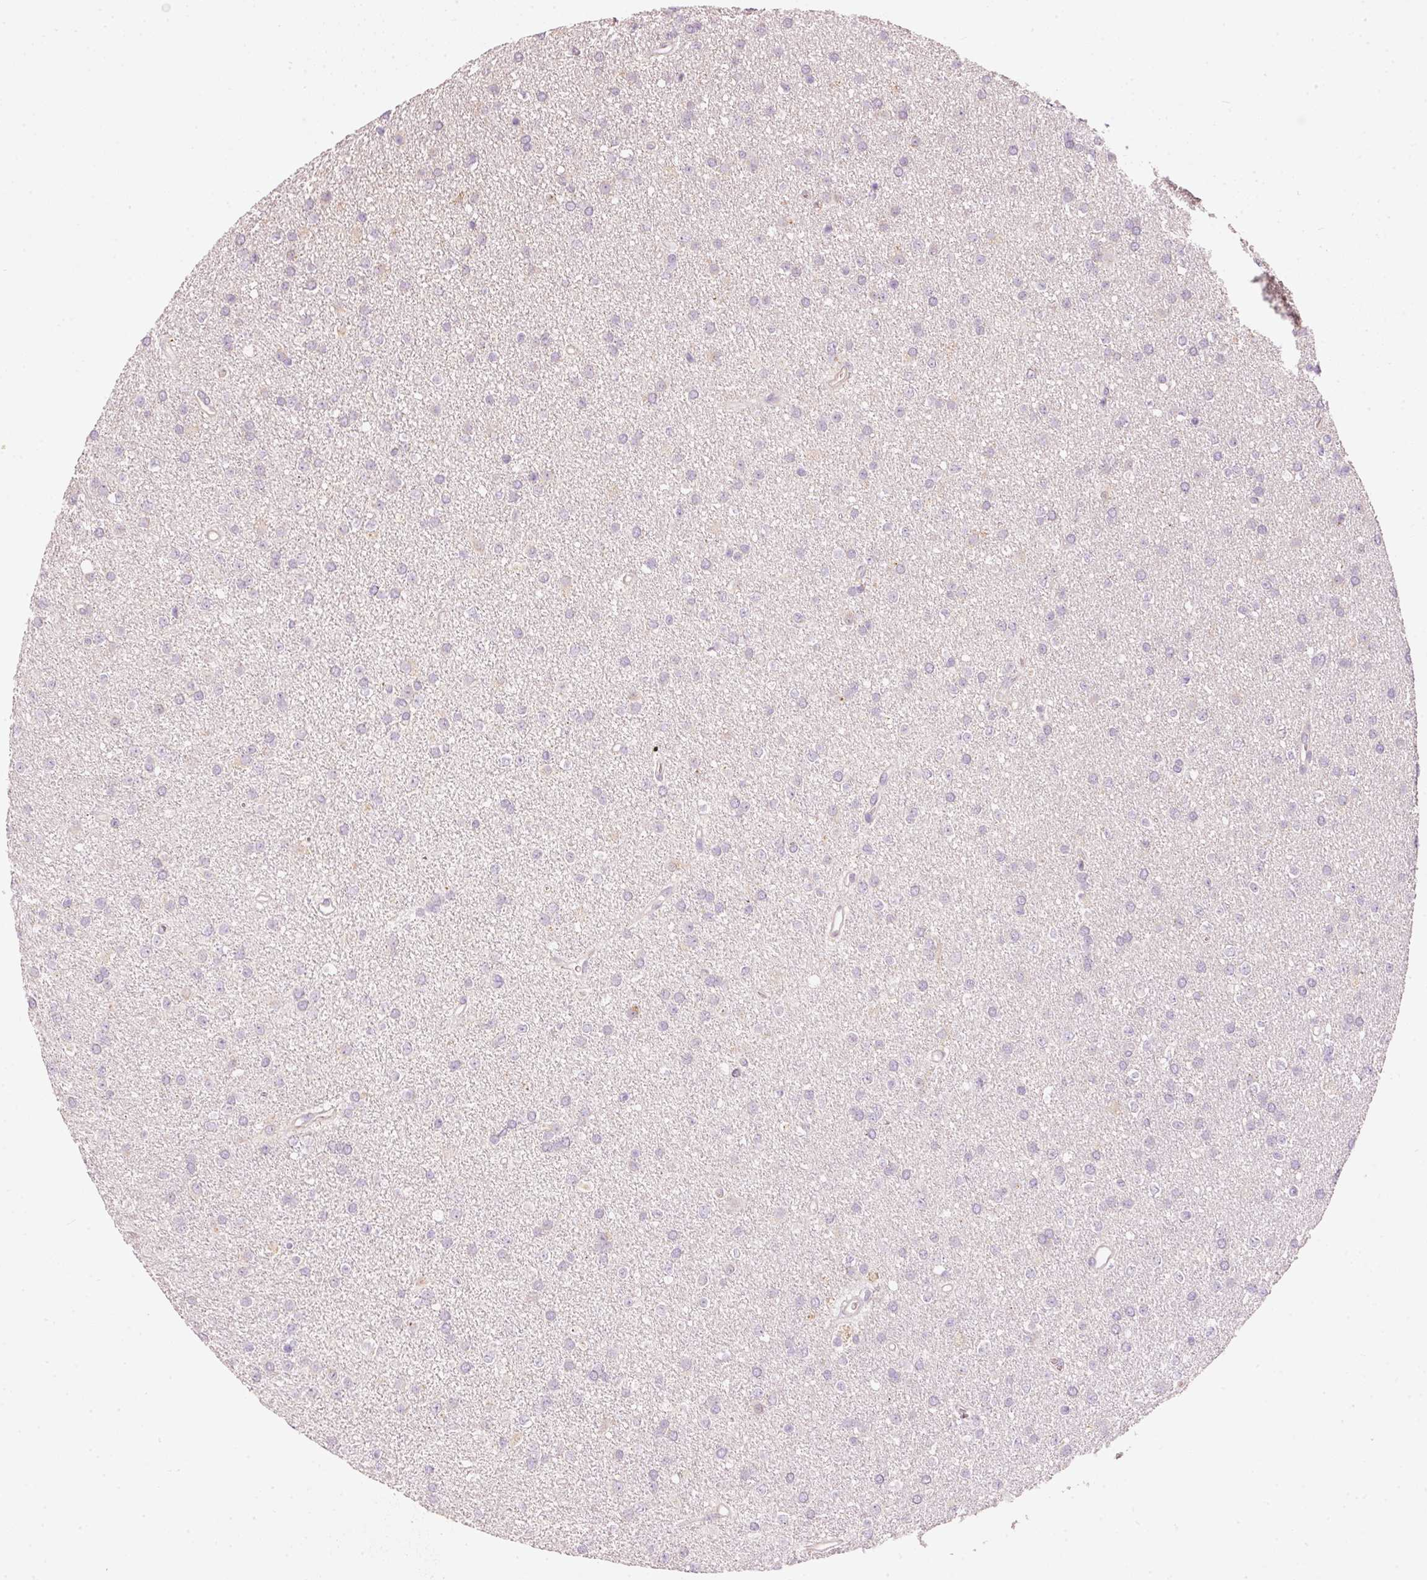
{"staining": {"intensity": "negative", "quantity": "none", "location": "none"}, "tissue": "glioma", "cell_type": "Tumor cells", "image_type": "cancer", "snomed": [{"axis": "morphology", "description": "Glioma, malignant, Low grade"}, {"axis": "topography", "description": "Brain"}], "caption": "A histopathology image of human glioma is negative for staining in tumor cells.", "gene": "KLHL21", "patient": {"sex": "female", "age": 34}}